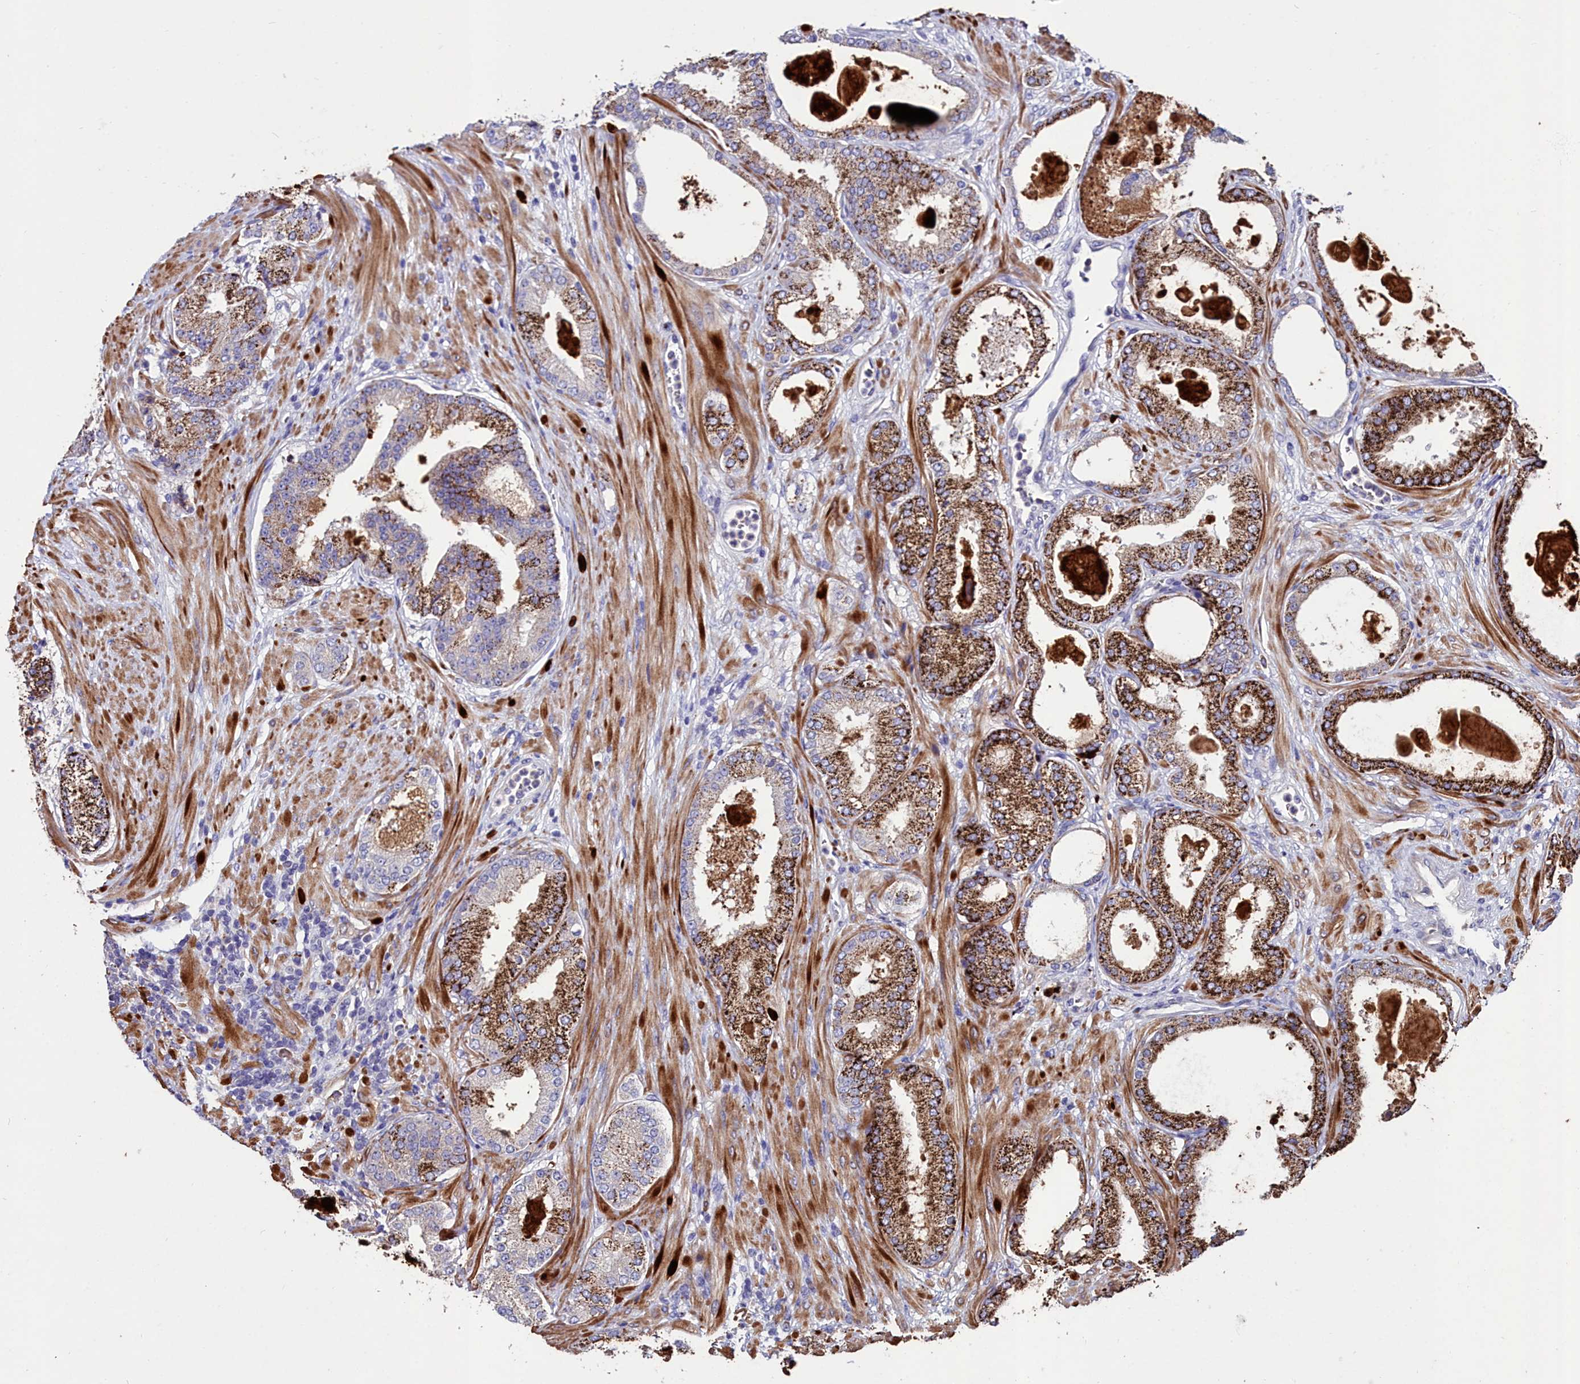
{"staining": {"intensity": "strong", "quantity": ">75%", "location": "cytoplasmic/membranous"}, "tissue": "prostate cancer", "cell_type": "Tumor cells", "image_type": "cancer", "snomed": [{"axis": "morphology", "description": "Adenocarcinoma, Low grade"}, {"axis": "topography", "description": "Prostate"}], "caption": "Strong cytoplasmic/membranous staining is present in approximately >75% of tumor cells in prostate cancer.", "gene": "AMBRA1", "patient": {"sex": "male", "age": 59}}